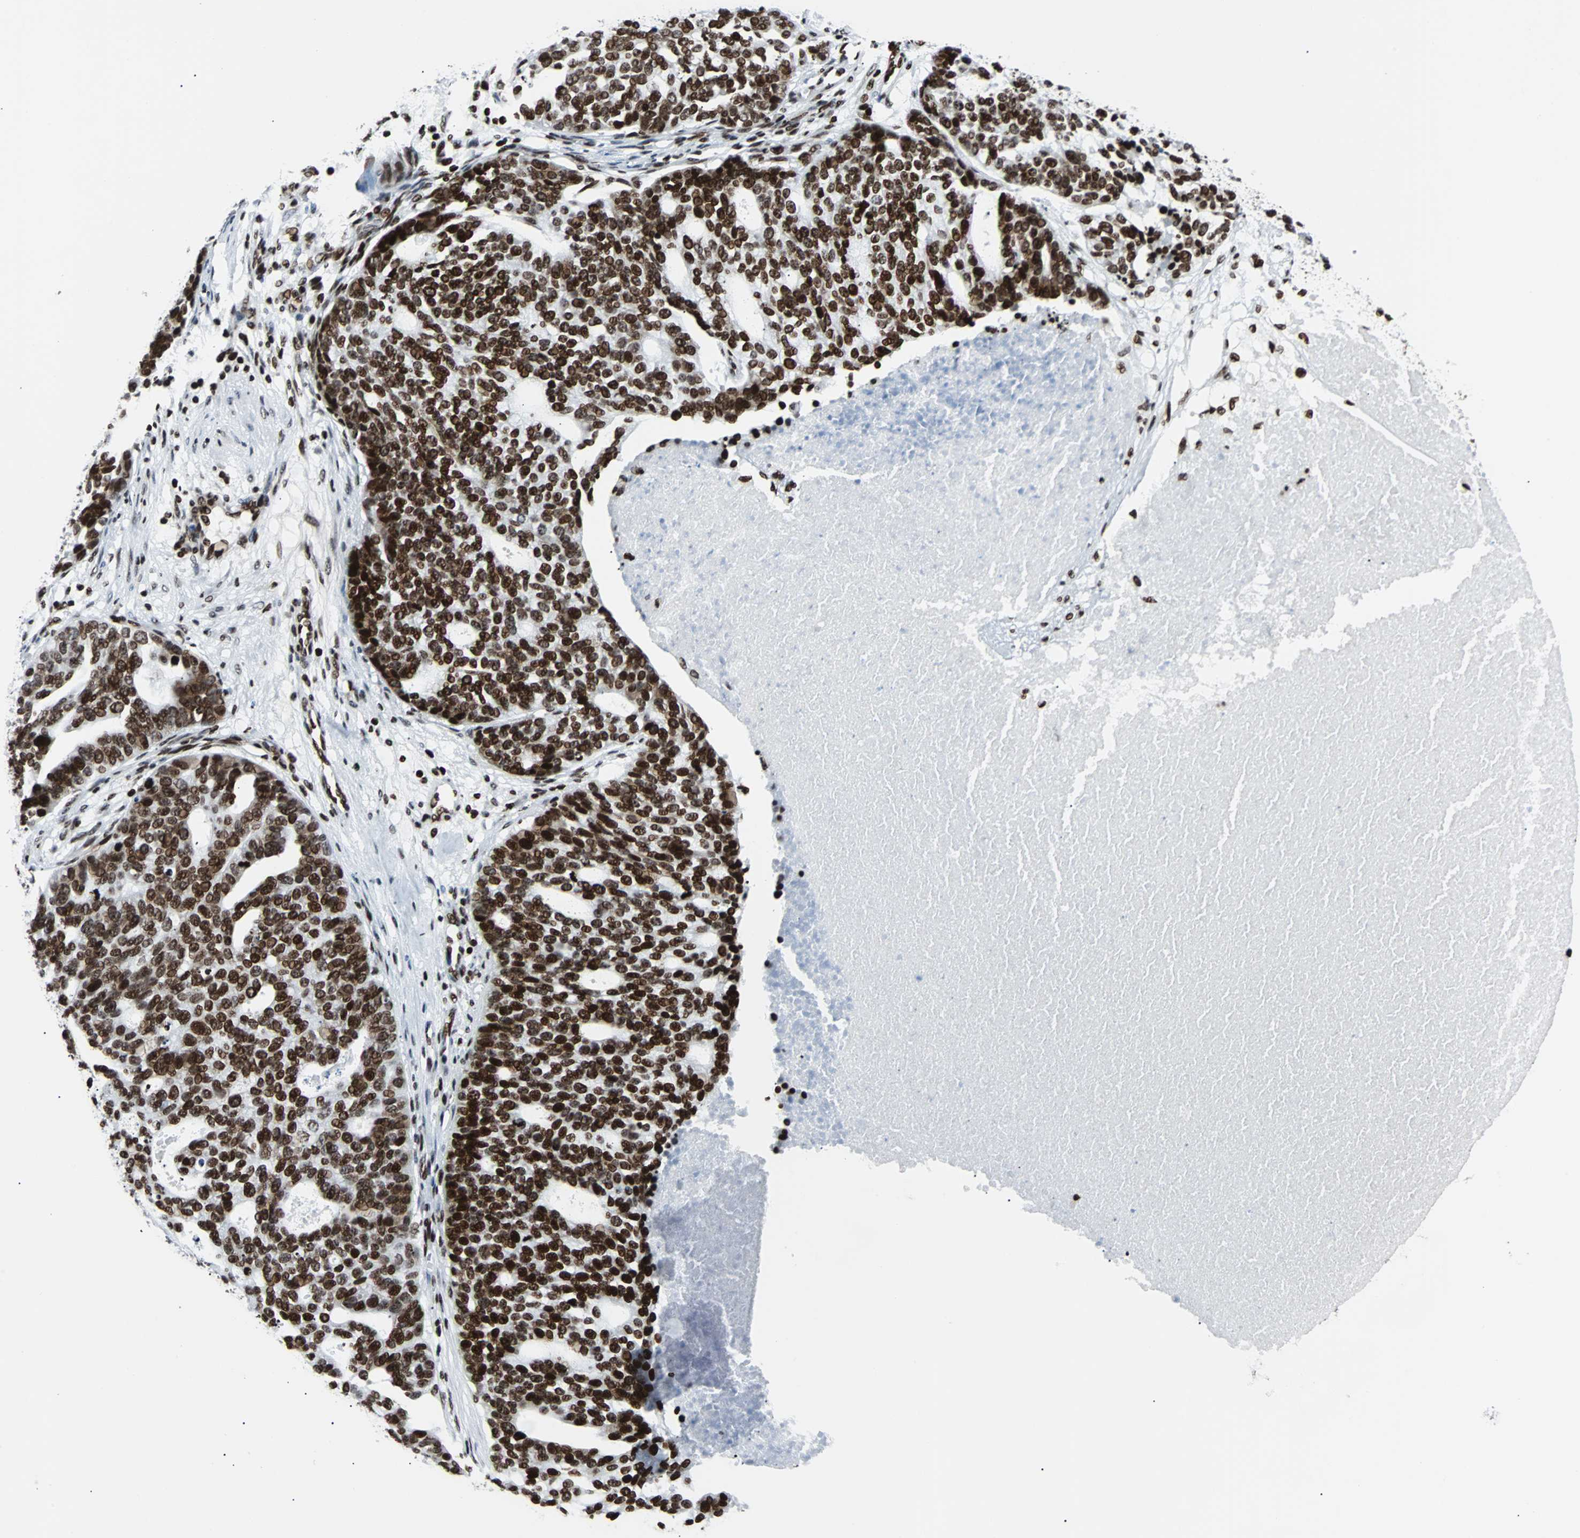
{"staining": {"intensity": "strong", "quantity": ">75%", "location": "nuclear"}, "tissue": "ovarian cancer", "cell_type": "Tumor cells", "image_type": "cancer", "snomed": [{"axis": "morphology", "description": "Cystadenocarcinoma, serous, NOS"}, {"axis": "topography", "description": "Ovary"}], "caption": "This image shows immunohistochemistry staining of serous cystadenocarcinoma (ovarian), with high strong nuclear staining in about >75% of tumor cells.", "gene": "ZNF131", "patient": {"sex": "female", "age": 59}}